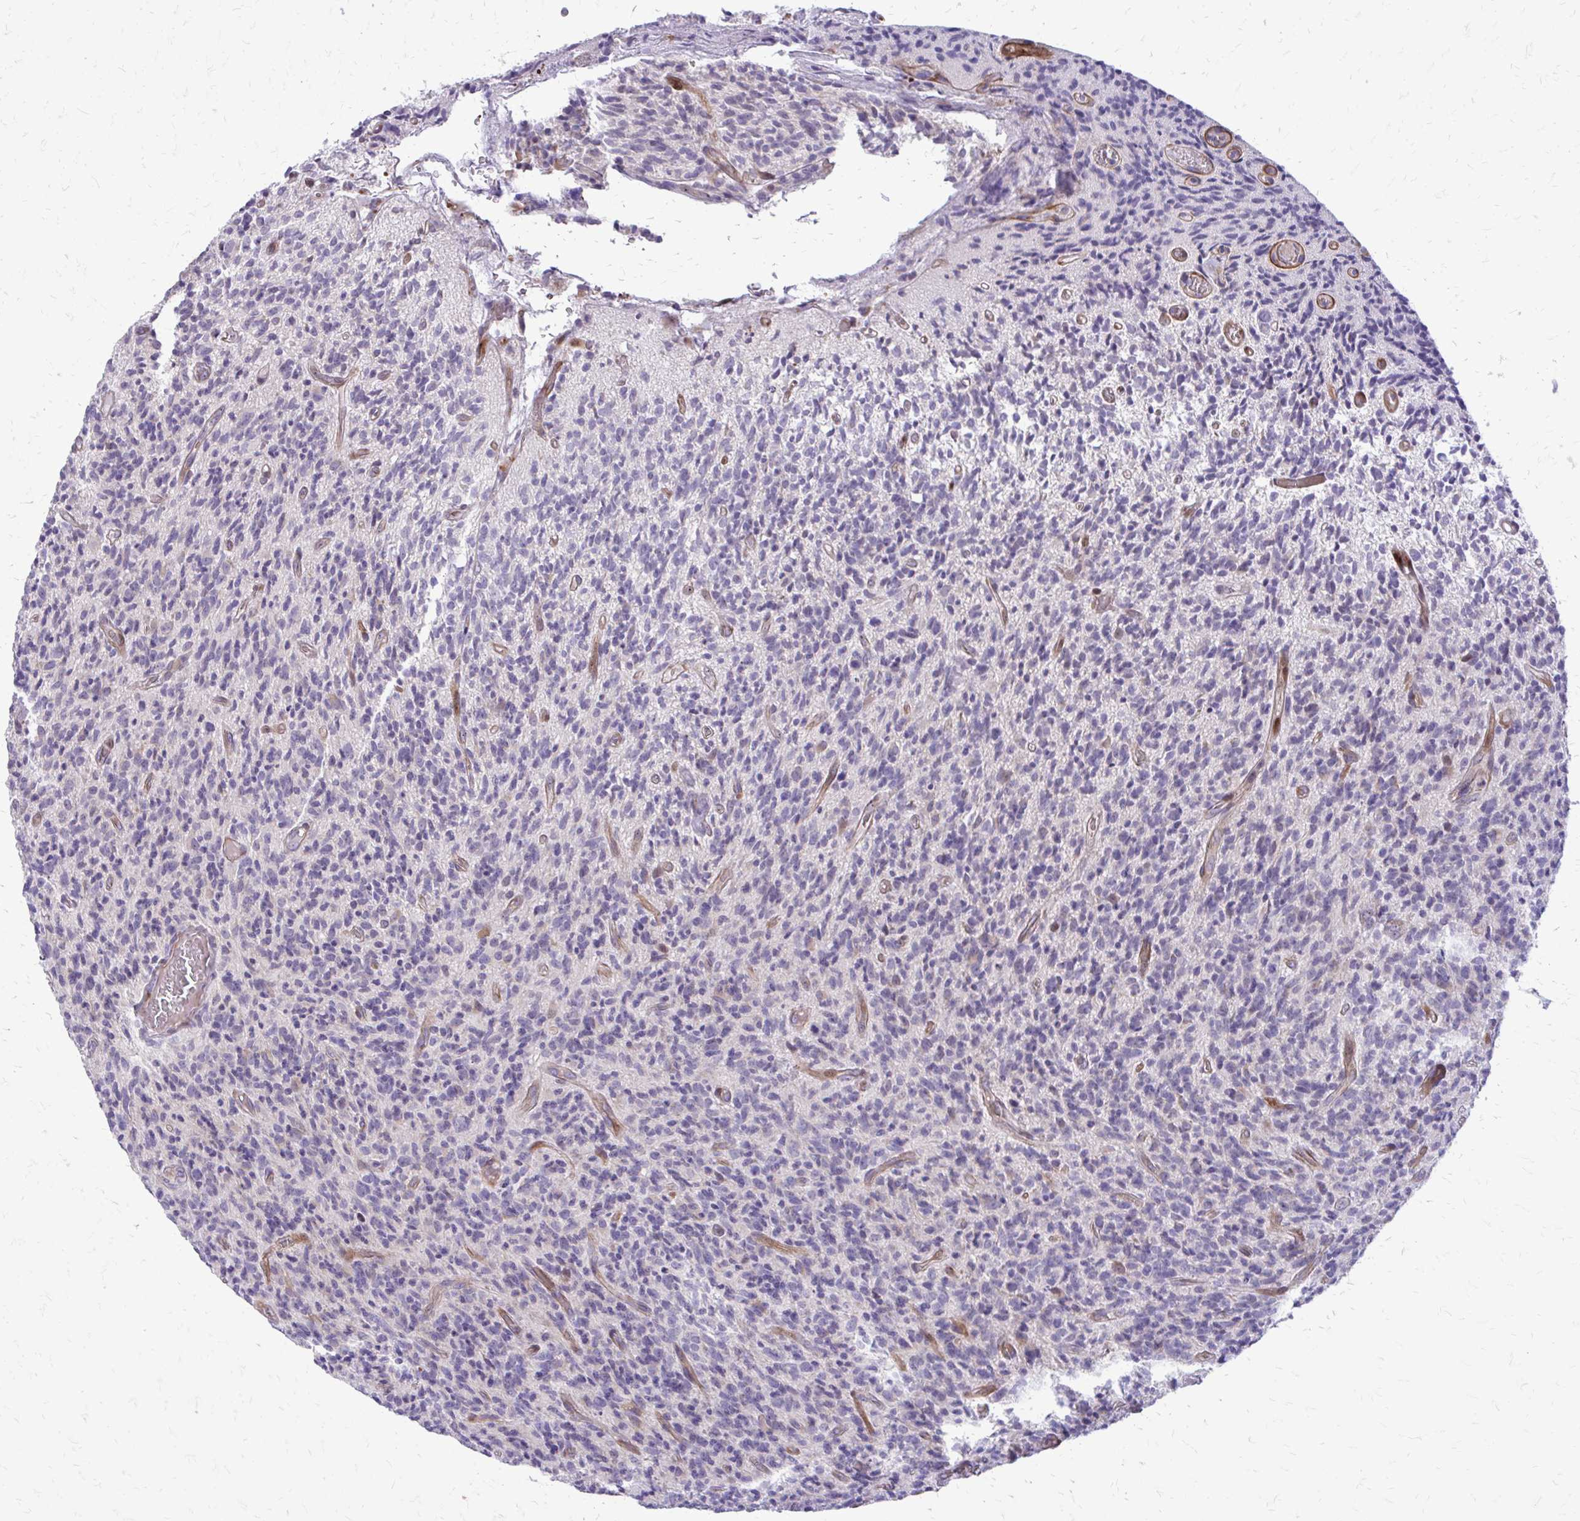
{"staining": {"intensity": "negative", "quantity": "none", "location": "none"}, "tissue": "glioma", "cell_type": "Tumor cells", "image_type": "cancer", "snomed": [{"axis": "morphology", "description": "Glioma, malignant, High grade"}, {"axis": "topography", "description": "Brain"}], "caption": "Tumor cells are negative for protein expression in human glioma.", "gene": "FUNDC2", "patient": {"sex": "male", "age": 76}}